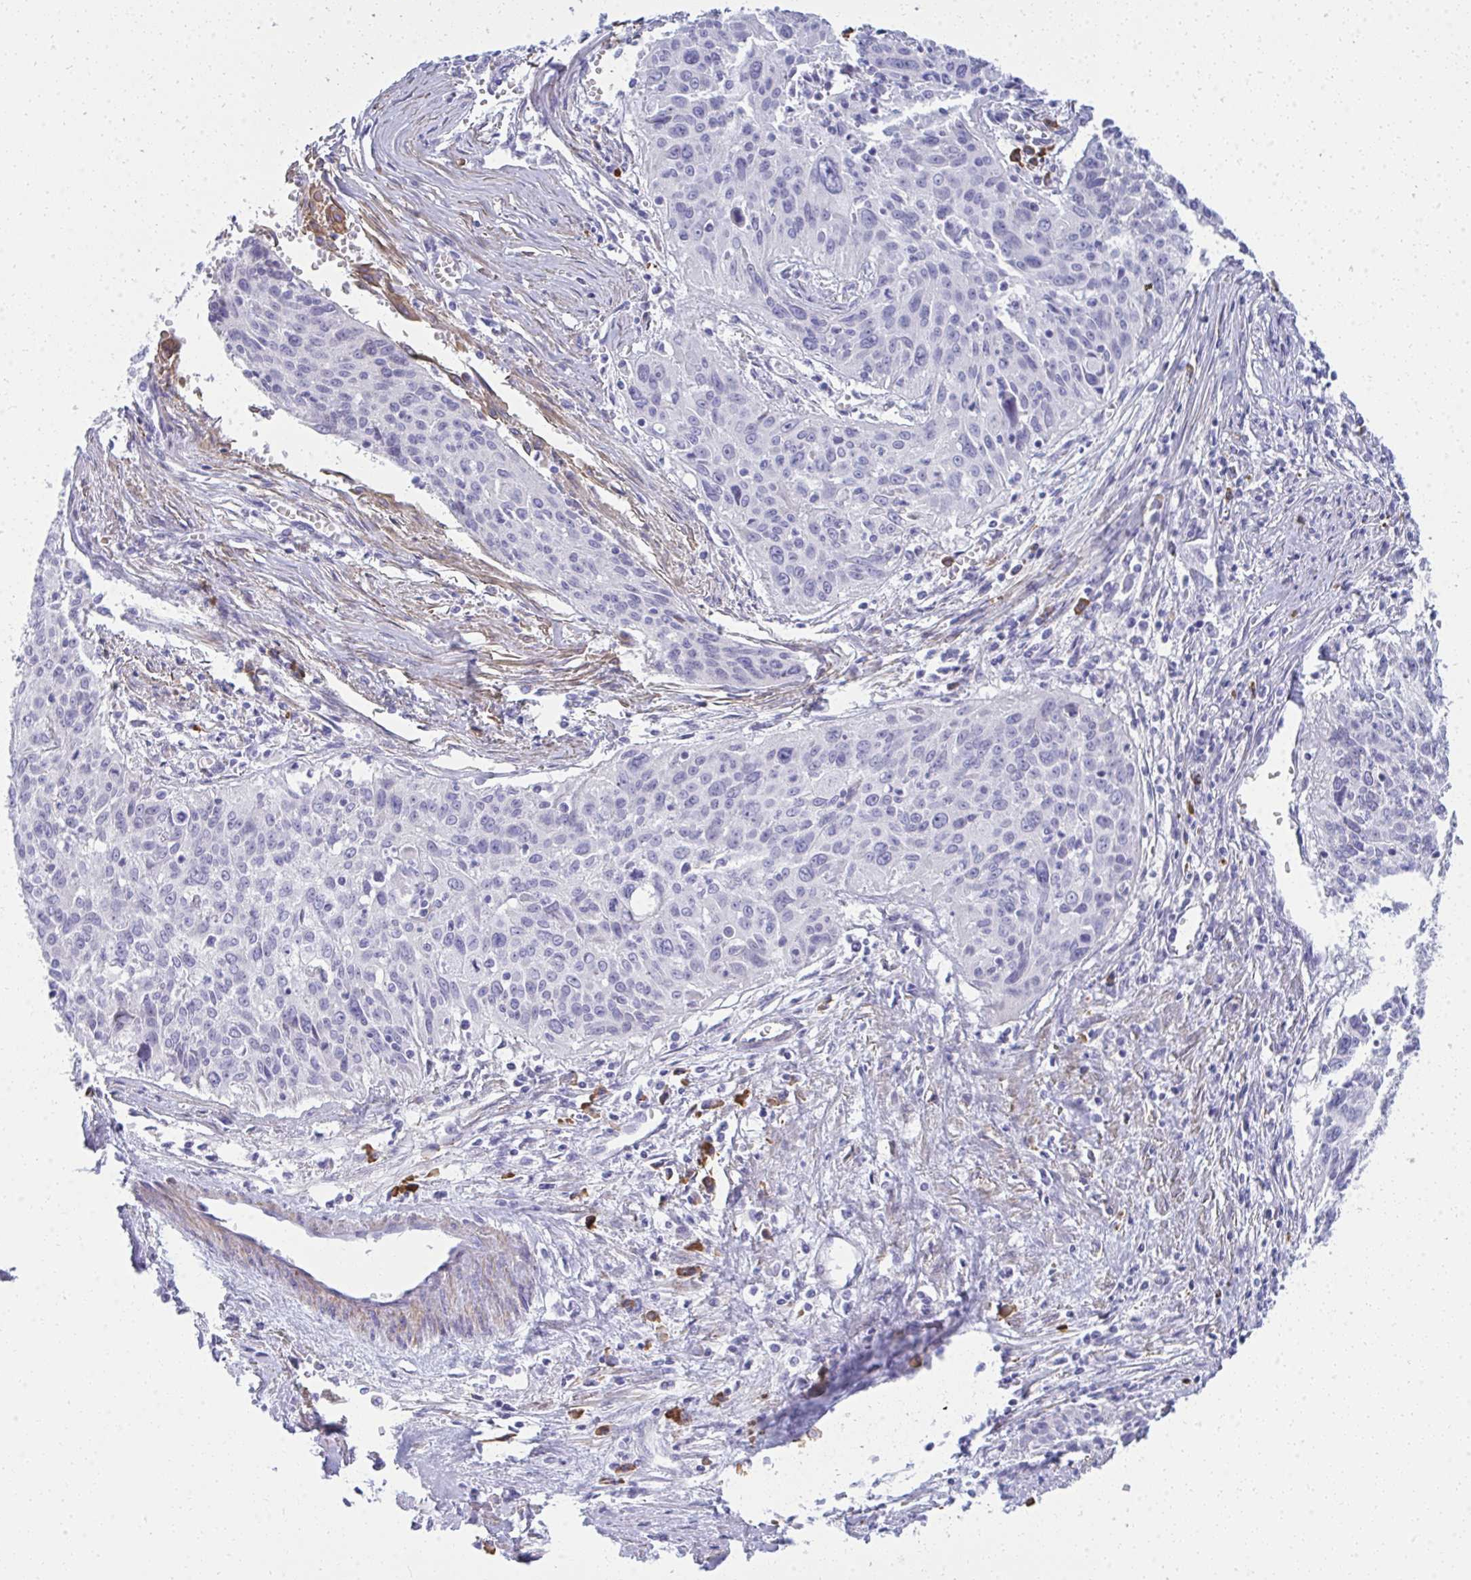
{"staining": {"intensity": "negative", "quantity": "none", "location": "none"}, "tissue": "cervical cancer", "cell_type": "Tumor cells", "image_type": "cancer", "snomed": [{"axis": "morphology", "description": "Squamous cell carcinoma, NOS"}, {"axis": "topography", "description": "Cervix"}], "caption": "This is an immunohistochemistry (IHC) image of human squamous cell carcinoma (cervical). There is no expression in tumor cells.", "gene": "PUS7L", "patient": {"sex": "female", "age": 55}}